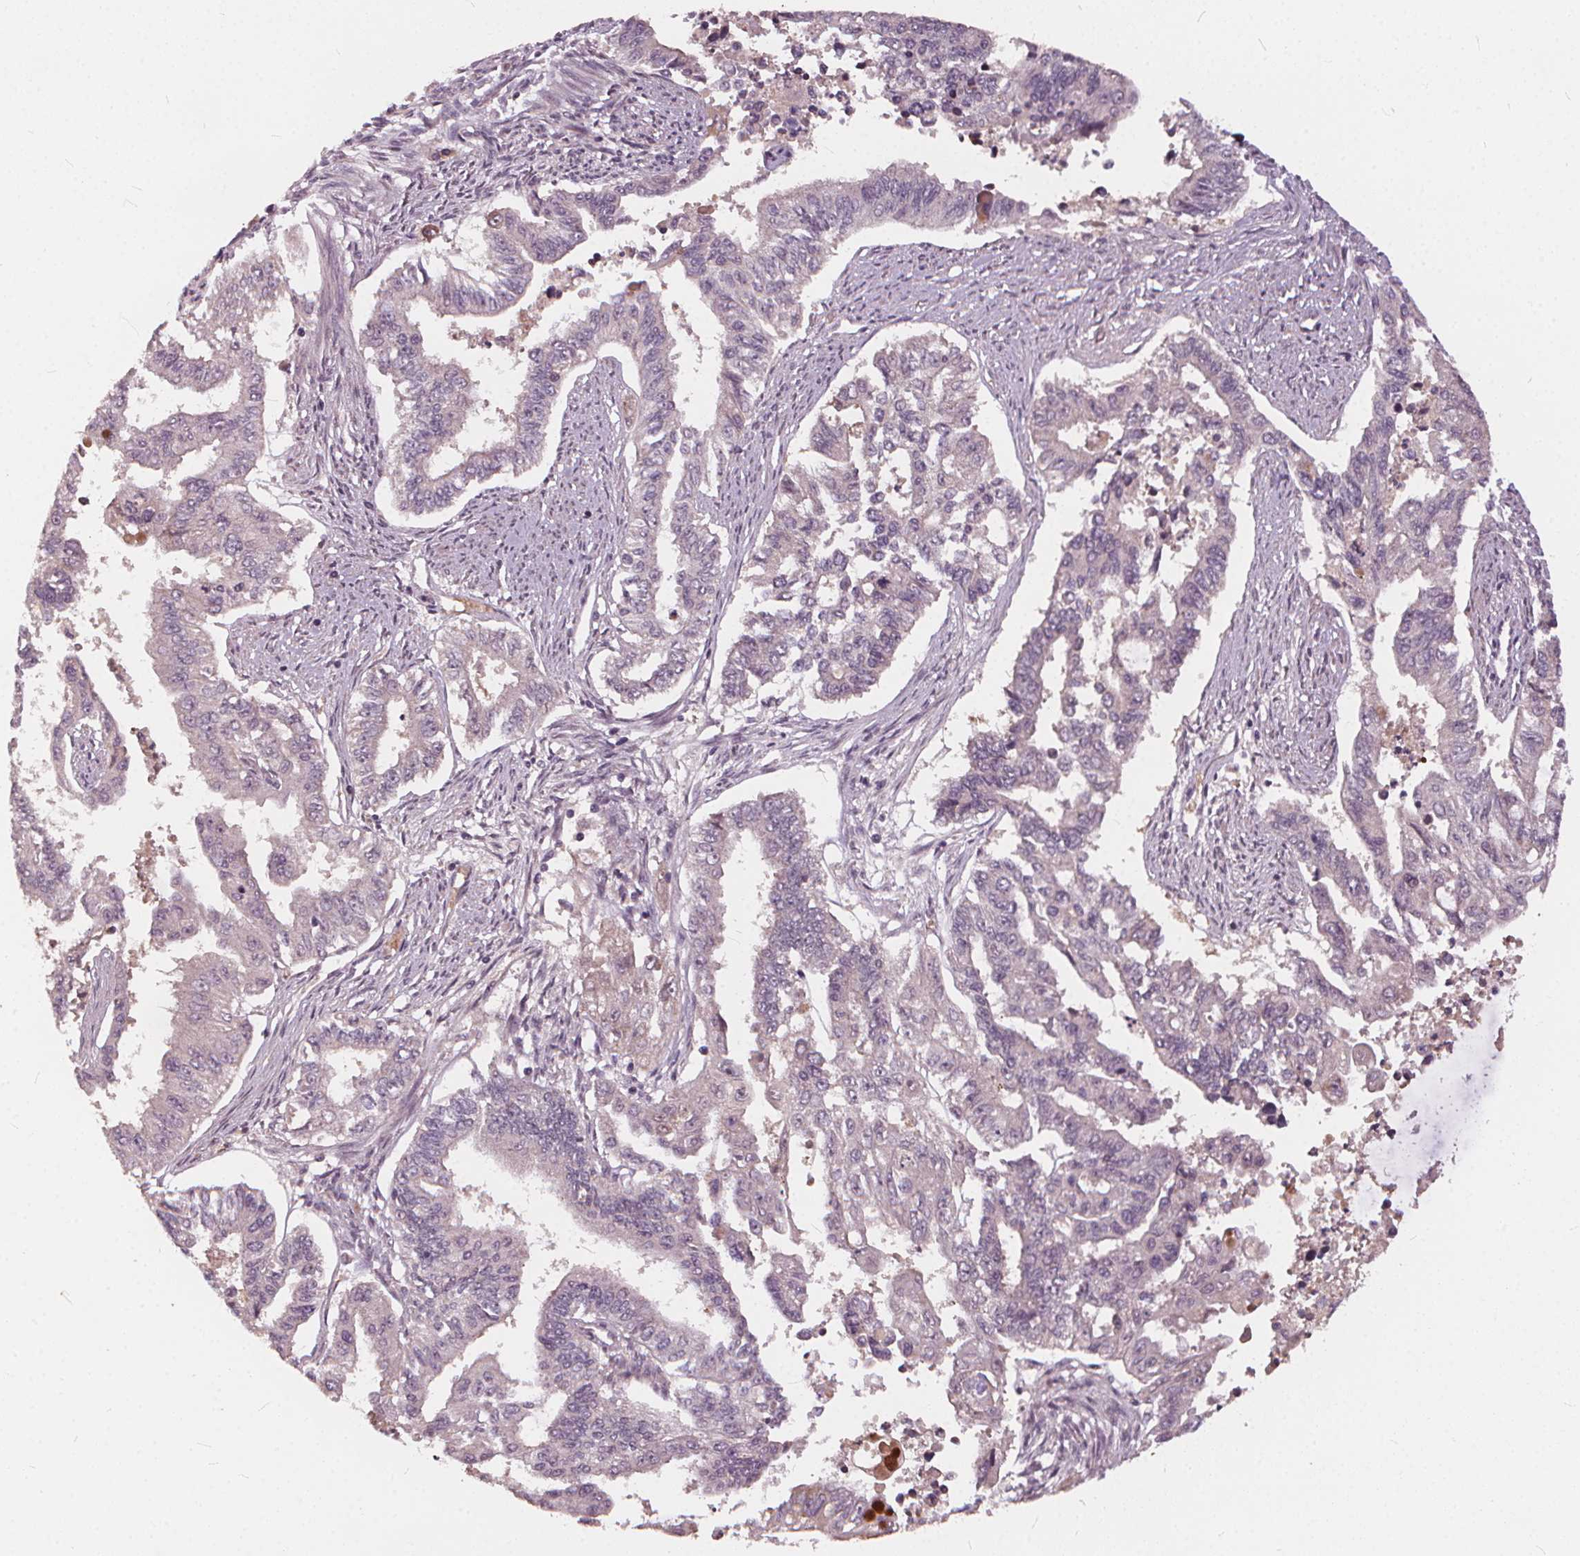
{"staining": {"intensity": "negative", "quantity": "none", "location": "none"}, "tissue": "endometrial cancer", "cell_type": "Tumor cells", "image_type": "cancer", "snomed": [{"axis": "morphology", "description": "Adenocarcinoma, NOS"}, {"axis": "topography", "description": "Uterus"}], "caption": "Tumor cells show no significant protein positivity in endometrial cancer.", "gene": "IPO13", "patient": {"sex": "female", "age": 59}}